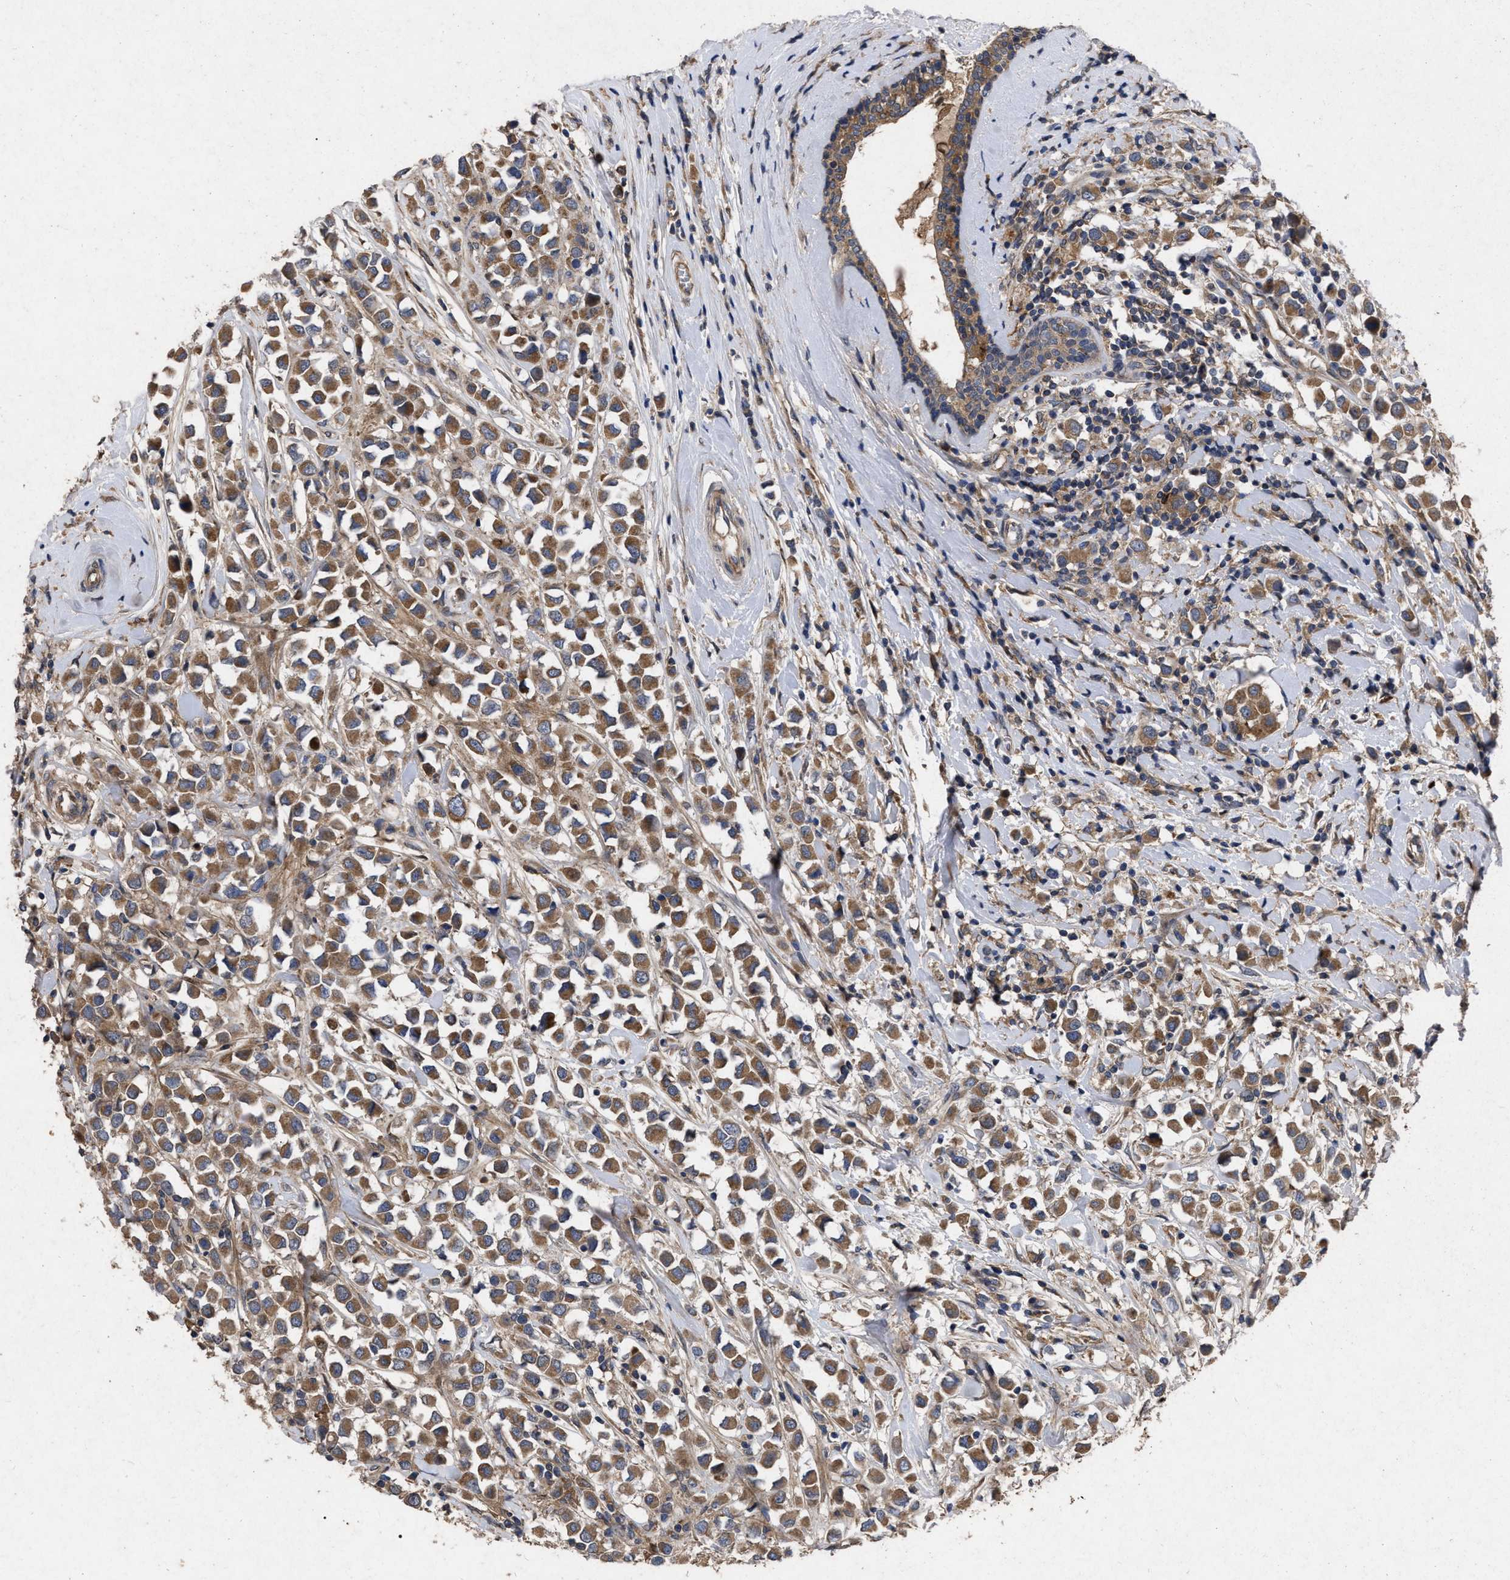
{"staining": {"intensity": "moderate", "quantity": ">75%", "location": "cytoplasmic/membranous"}, "tissue": "breast cancer", "cell_type": "Tumor cells", "image_type": "cancer", "snomed": [{"axis": "morphology", "description": "Duct carcinoma"}, {"axis": "topography", "description": "Breast"}], "caption": "There is medium levels of moderate cytoplasmic/membranous staining in tumor cells of breast cancer (intraductal carcinoma), as demonstrated by immunohistochemical staining (brown color).", "gene": "CDKN2C", "patient": {"sex": "female", "age": 61}}